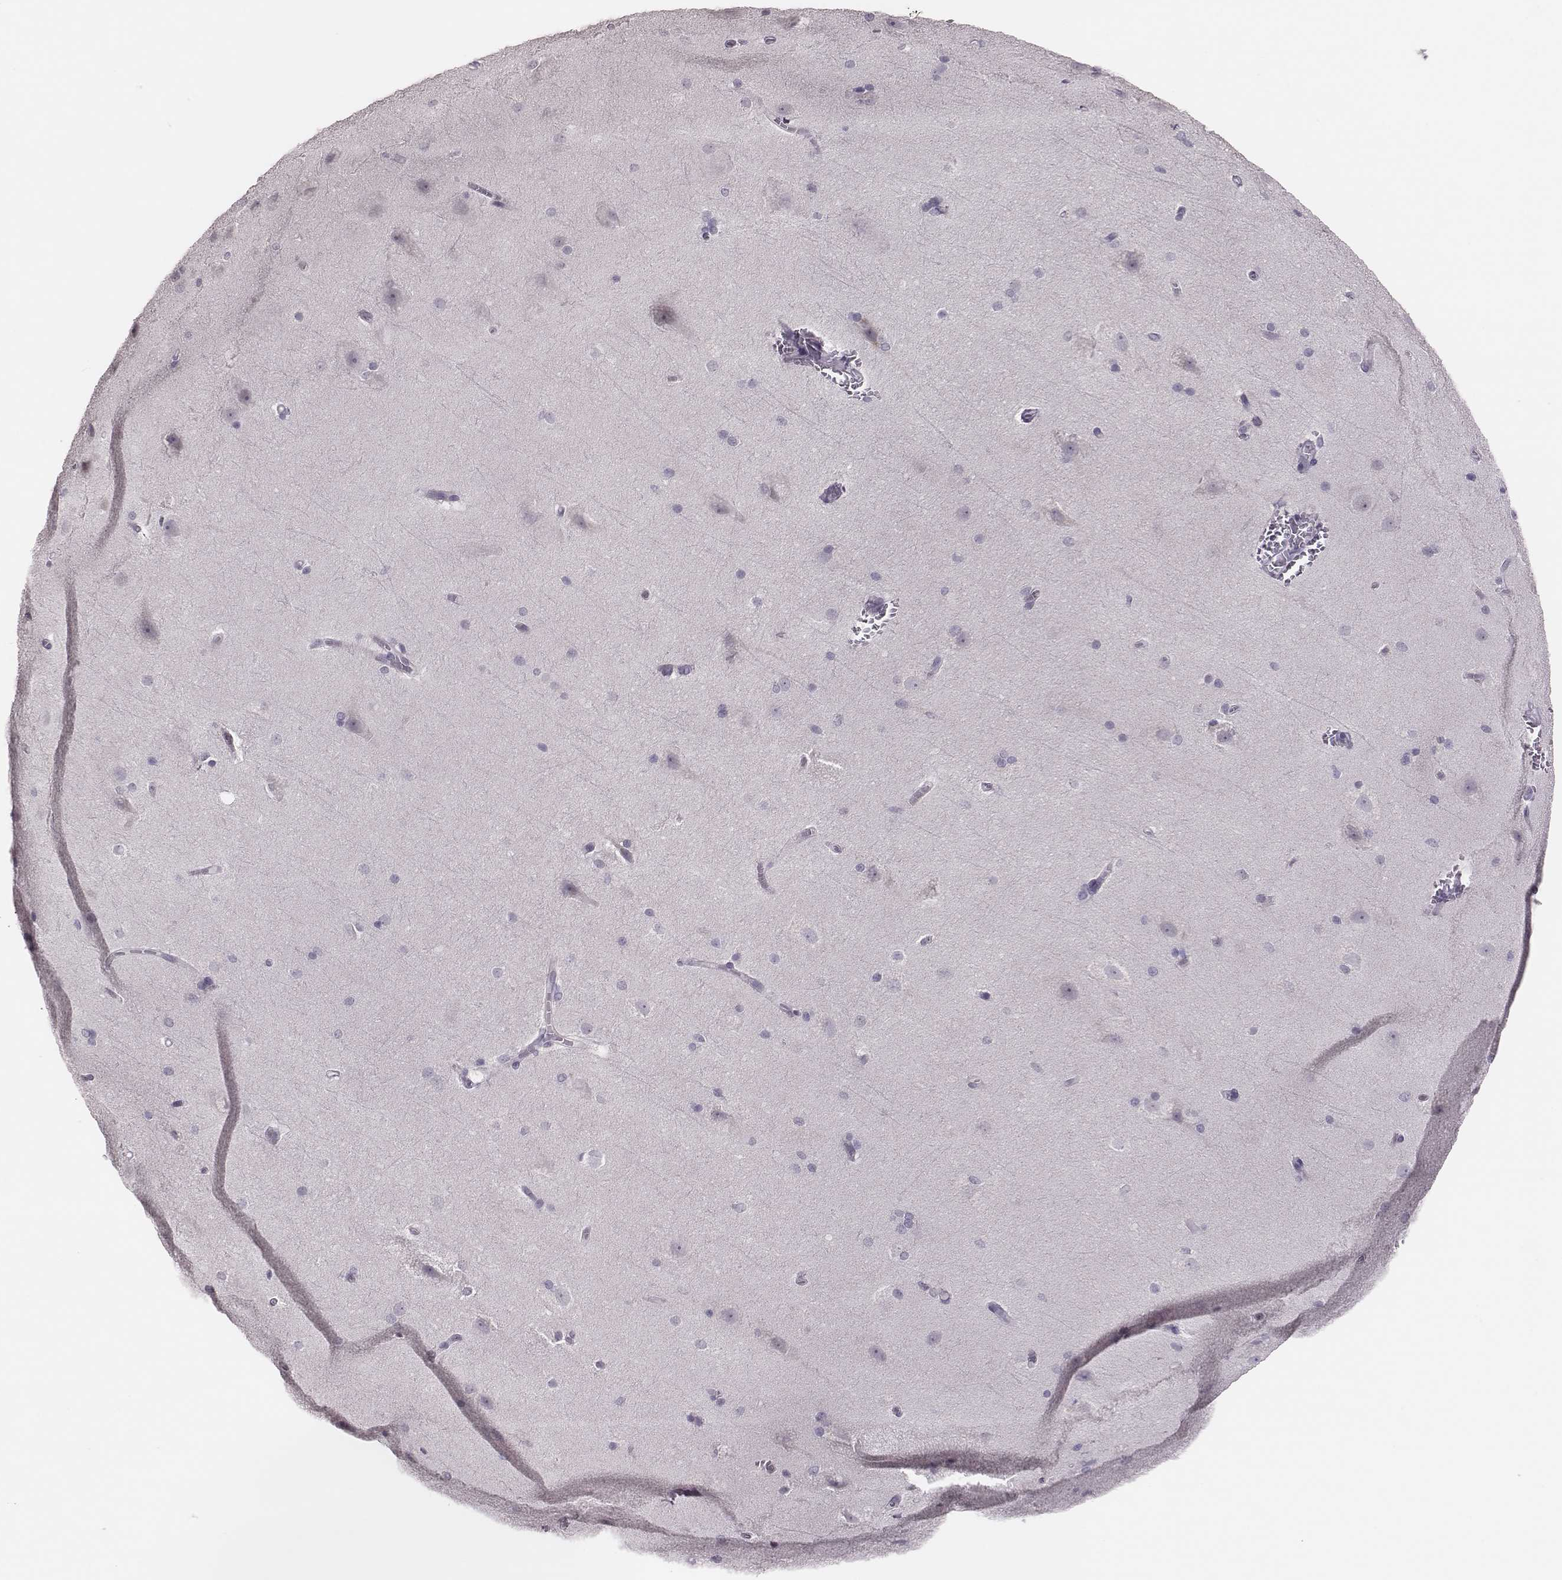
{"staining": {"intensity": "negative", "quantity": "none", "location": "none"}, "tissue": "hippocampus", "cell_type": "Glial cells", "image_type": "normal", "snomed": [{"axis": "morphology", "description": "Normal tissue, NOS"}, {"axis": "topography", "description": "Cerebral cortex"}, {"axis": "topography", "description": "Hippocampus"}], "caption": "Immunohistochemistry (IHC) histopathology image of unremarkable hippocampus stained for a protein (brown), which demonstrates no expression in glial cells.", "gene": "PBK", "patient": {"sex": "female", "age": 19}}